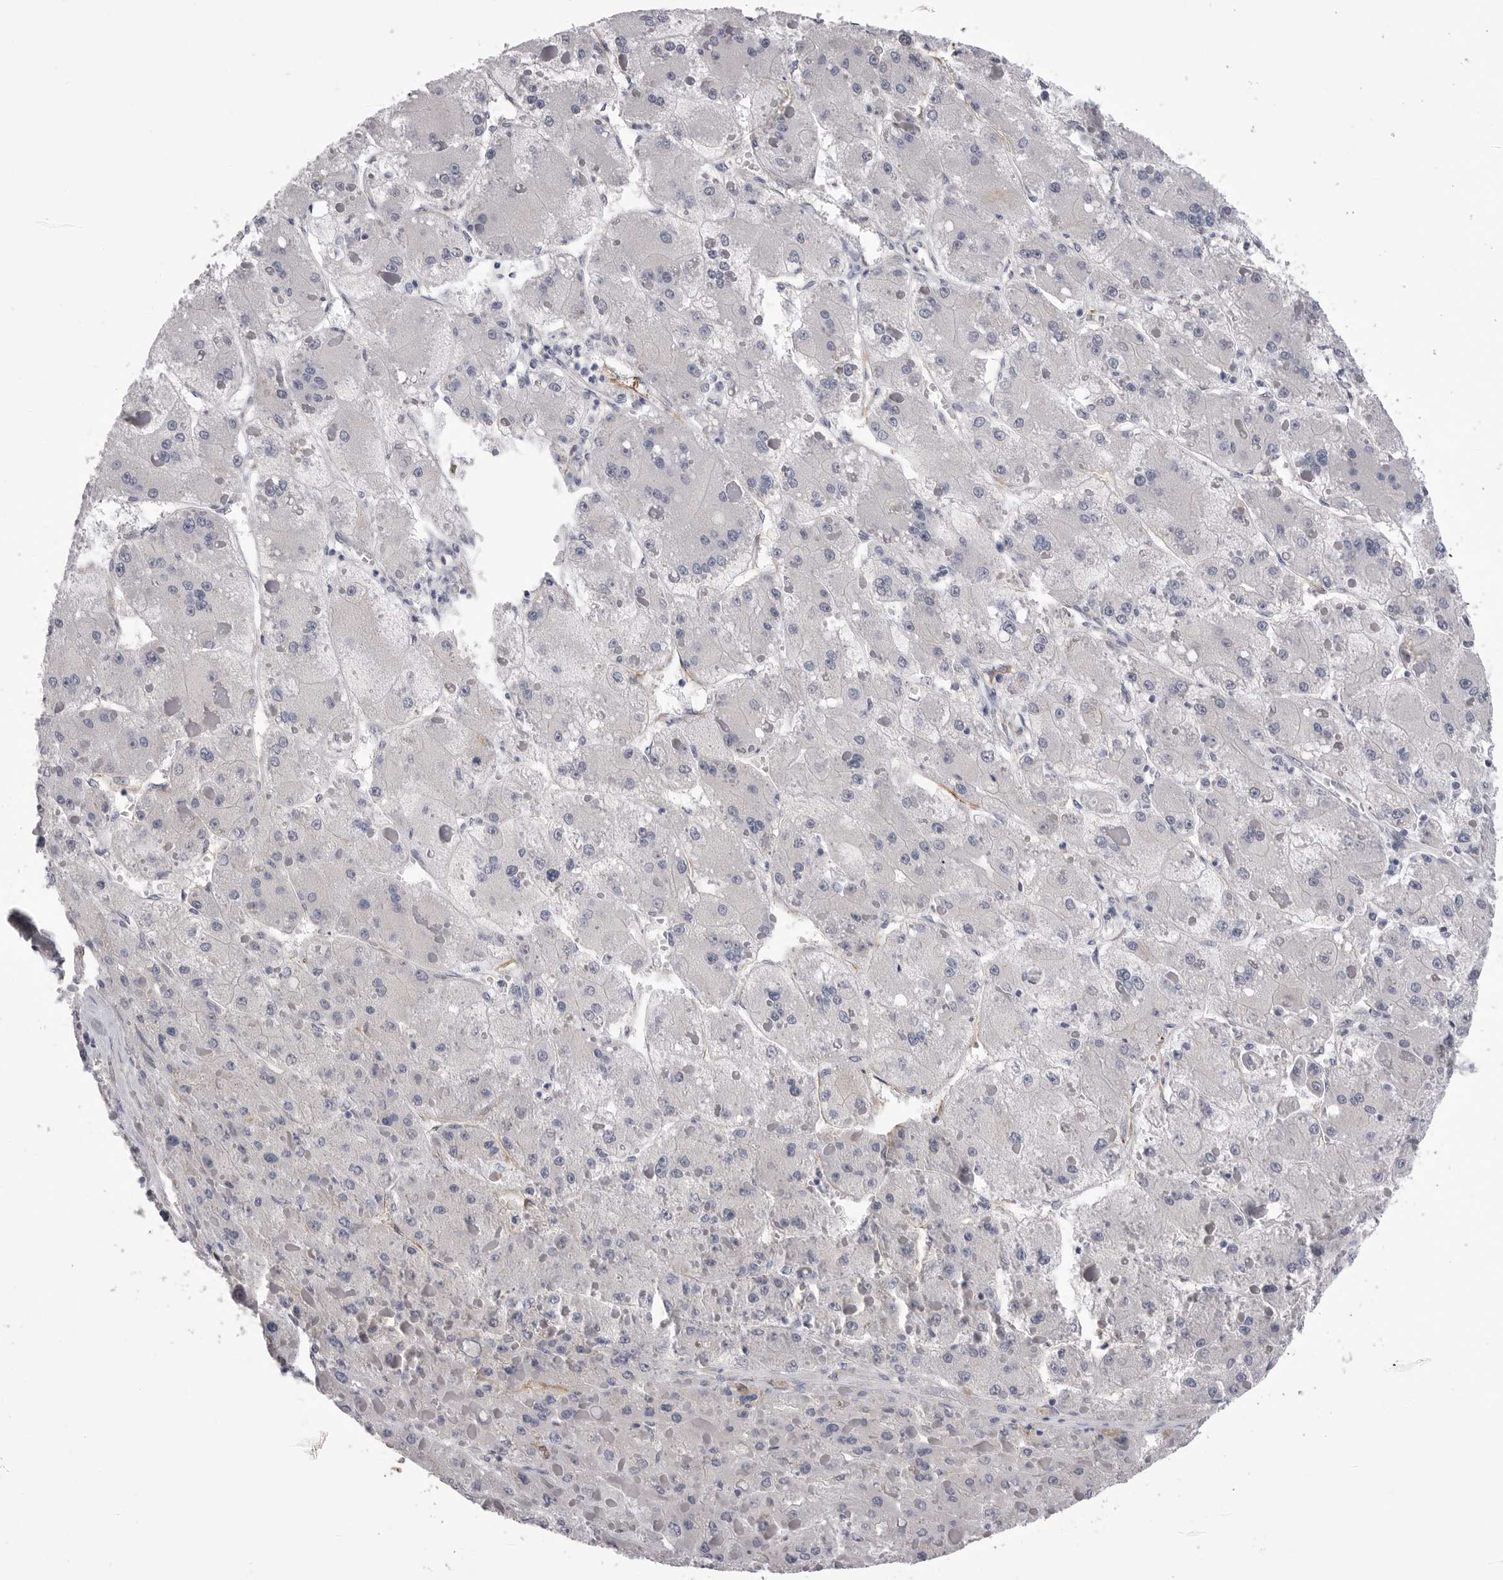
{"staining": {"intensity": "negative", "quantity": "none", "location": "none"}, "tissue": "liver cancer", "cell_type": "Tumor cells", "image_type": "cancer", "snomed": [{"axis": "morphology", "description": "Carcinoma, Hepatocellular, NOS"}, {"axis": "topography", "description": "Liver"}], "caption": "Immunohistochemical staining of liver hepatocellular carcinoma reveals no significant staining in tumor cells.", "gene": "AKAP12", "patient": {"sex": "female", "age": 73}}